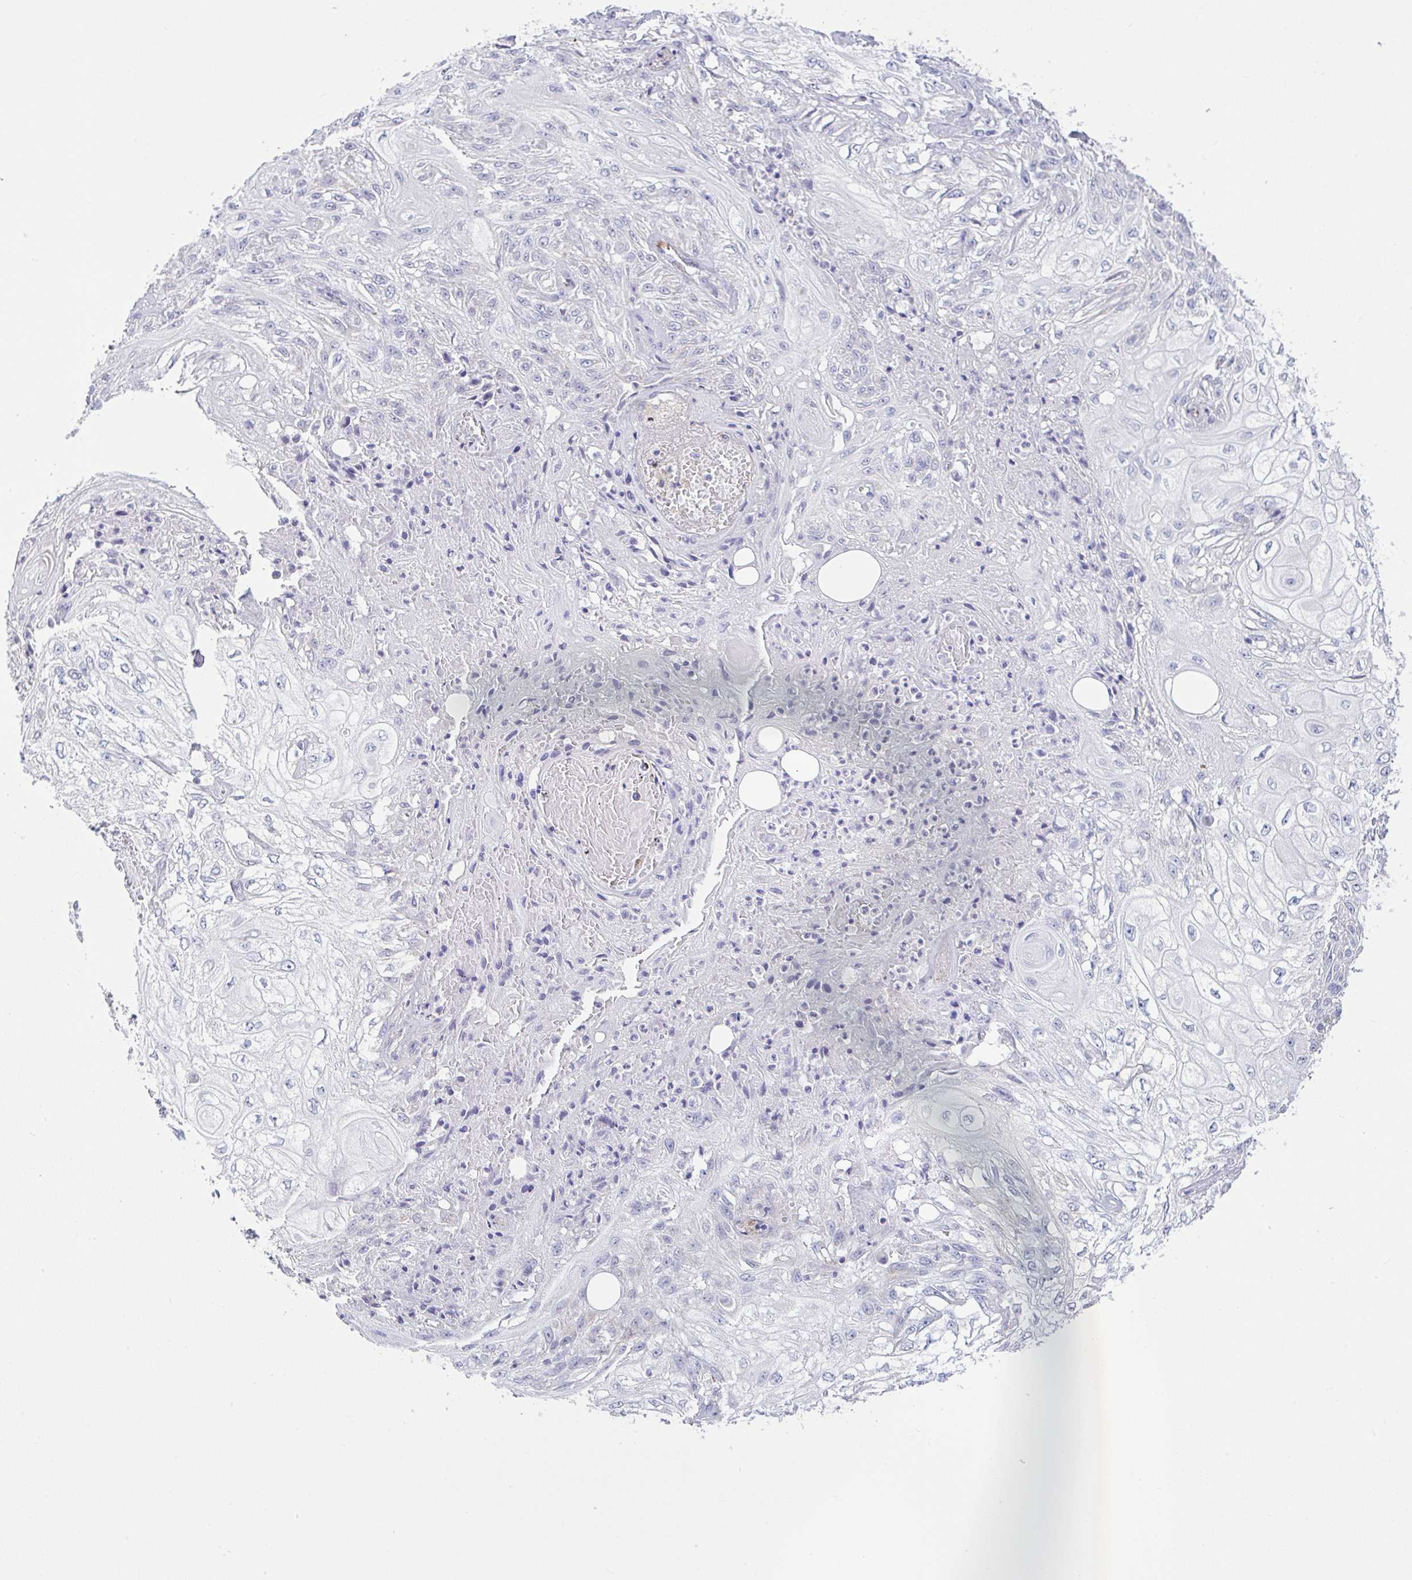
{"staining": {"intensity": "negative", "quantity": "none", "location": "none"}, "tissue": "skin cancer", "cell_type": "Tumor cells", "image_type": "cancer", "snomed": [{"axis": "morphology", "description": "Squamous cell carcinoma, NOS"}, {"axis": "morphology", "description": "Squamous cell carcinoma, metastatic, NOS"}, {"axis": "topography", "description": "Skin"}, {"axis": "topography", "description": "Lymph node"}], "caption": "Image shows no protein expression in tumor cells of skin cancer tissue. (Brightfield microscopy of DAB immunohistochemistry (IHC) at high magnification).", "gene": "PLCD4", "patient": {"sex": "male", "age": 75}}